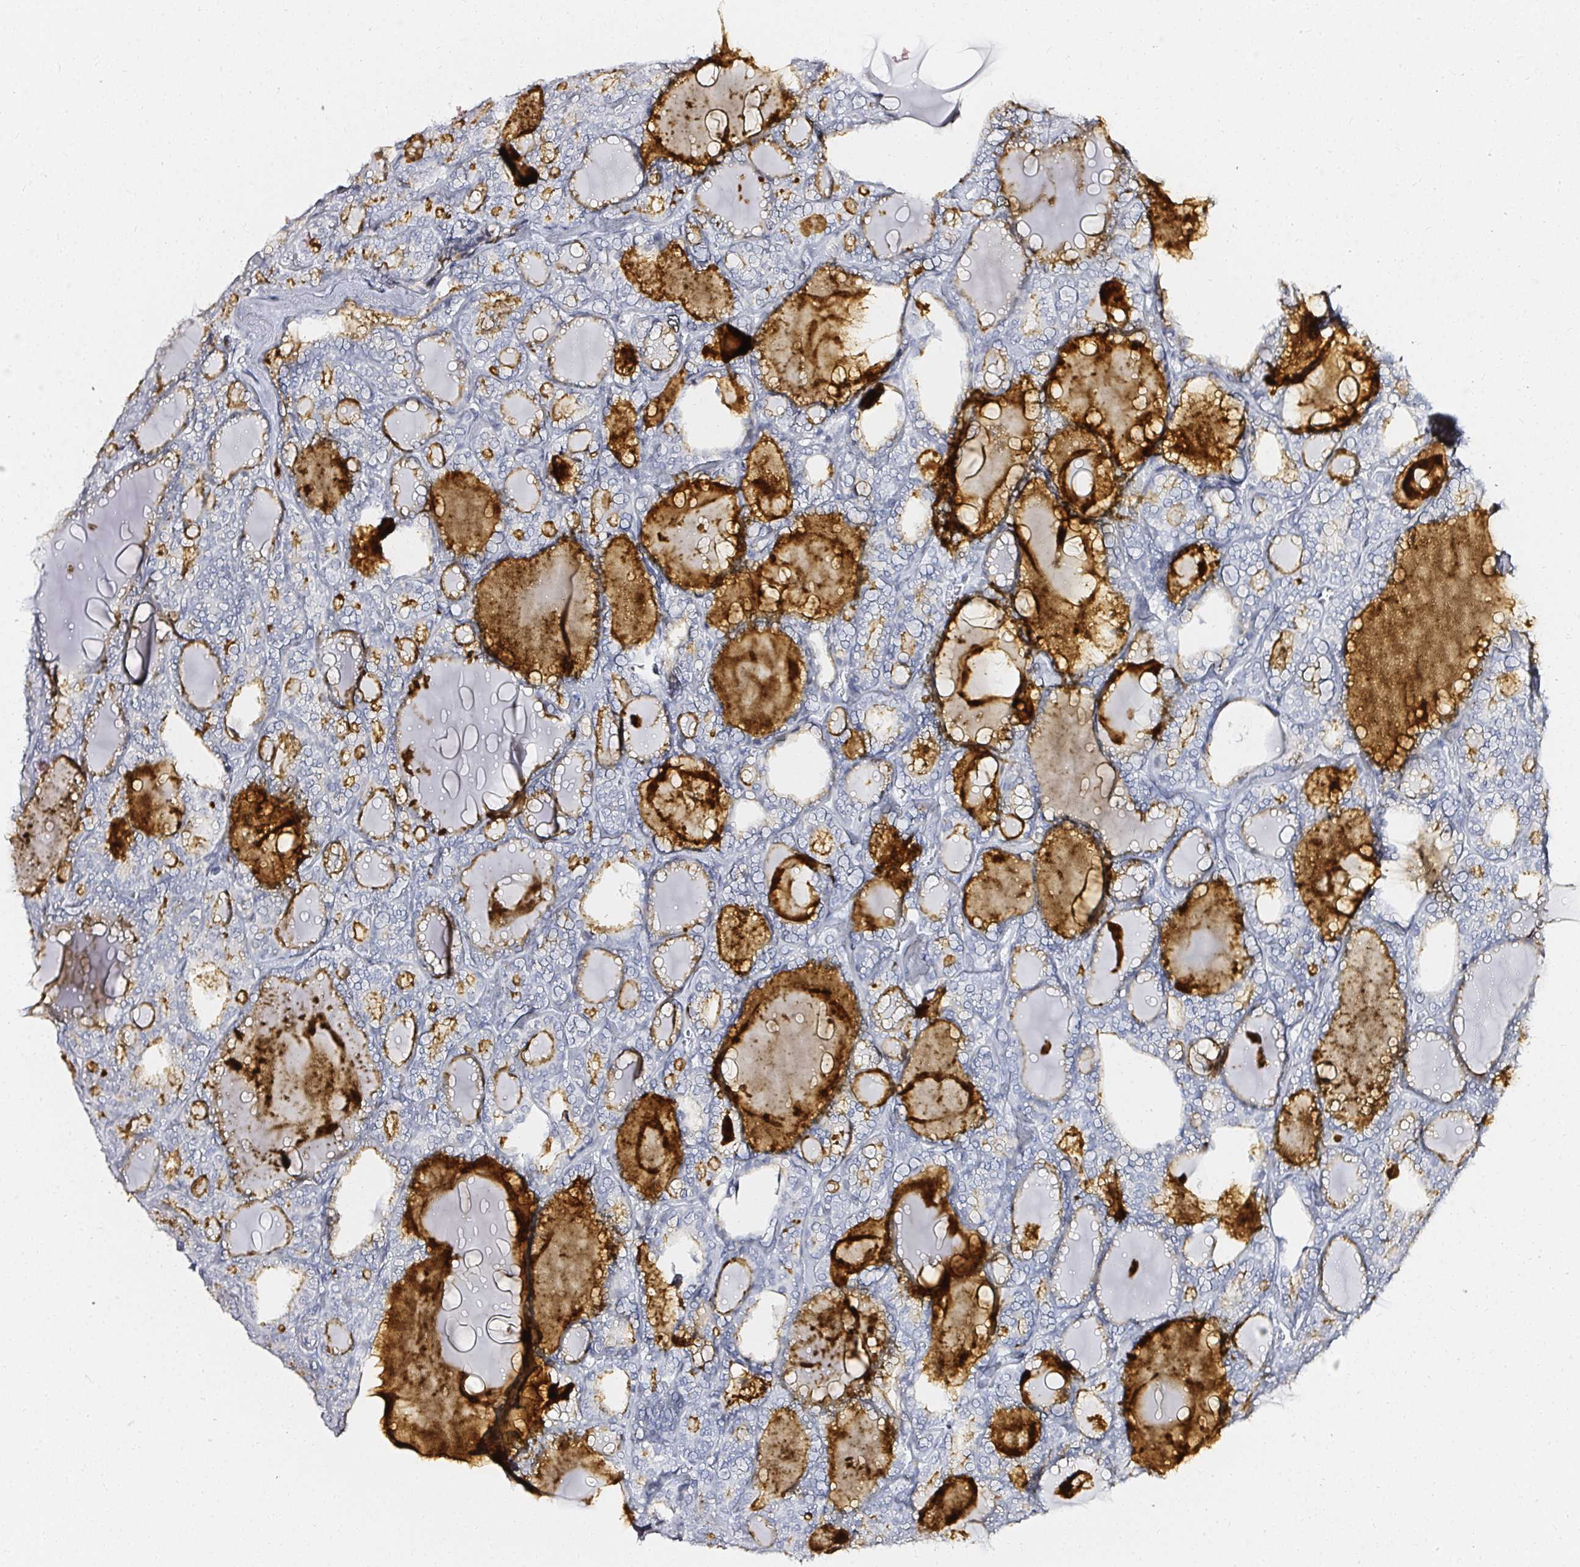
{"staining": {"intensity": "negative", "quantity": "none", "location": "none"}, "tissue": "thyroid cancer", "cell_type": "Tumor cells", "image_type": "cancer", "snomed": [{"axis": "morphology", "description": "Follicular adenoma carcinoma, NOS"}, {"axis": "topography", "description": "Thyroid gland"}], "caption": "Tumor cells show no significant protein expression in thyroid cancer (follicular adenoma carcinoma).", "gene": "ACAN", "patient": {"sex": "male", "age": 74}}